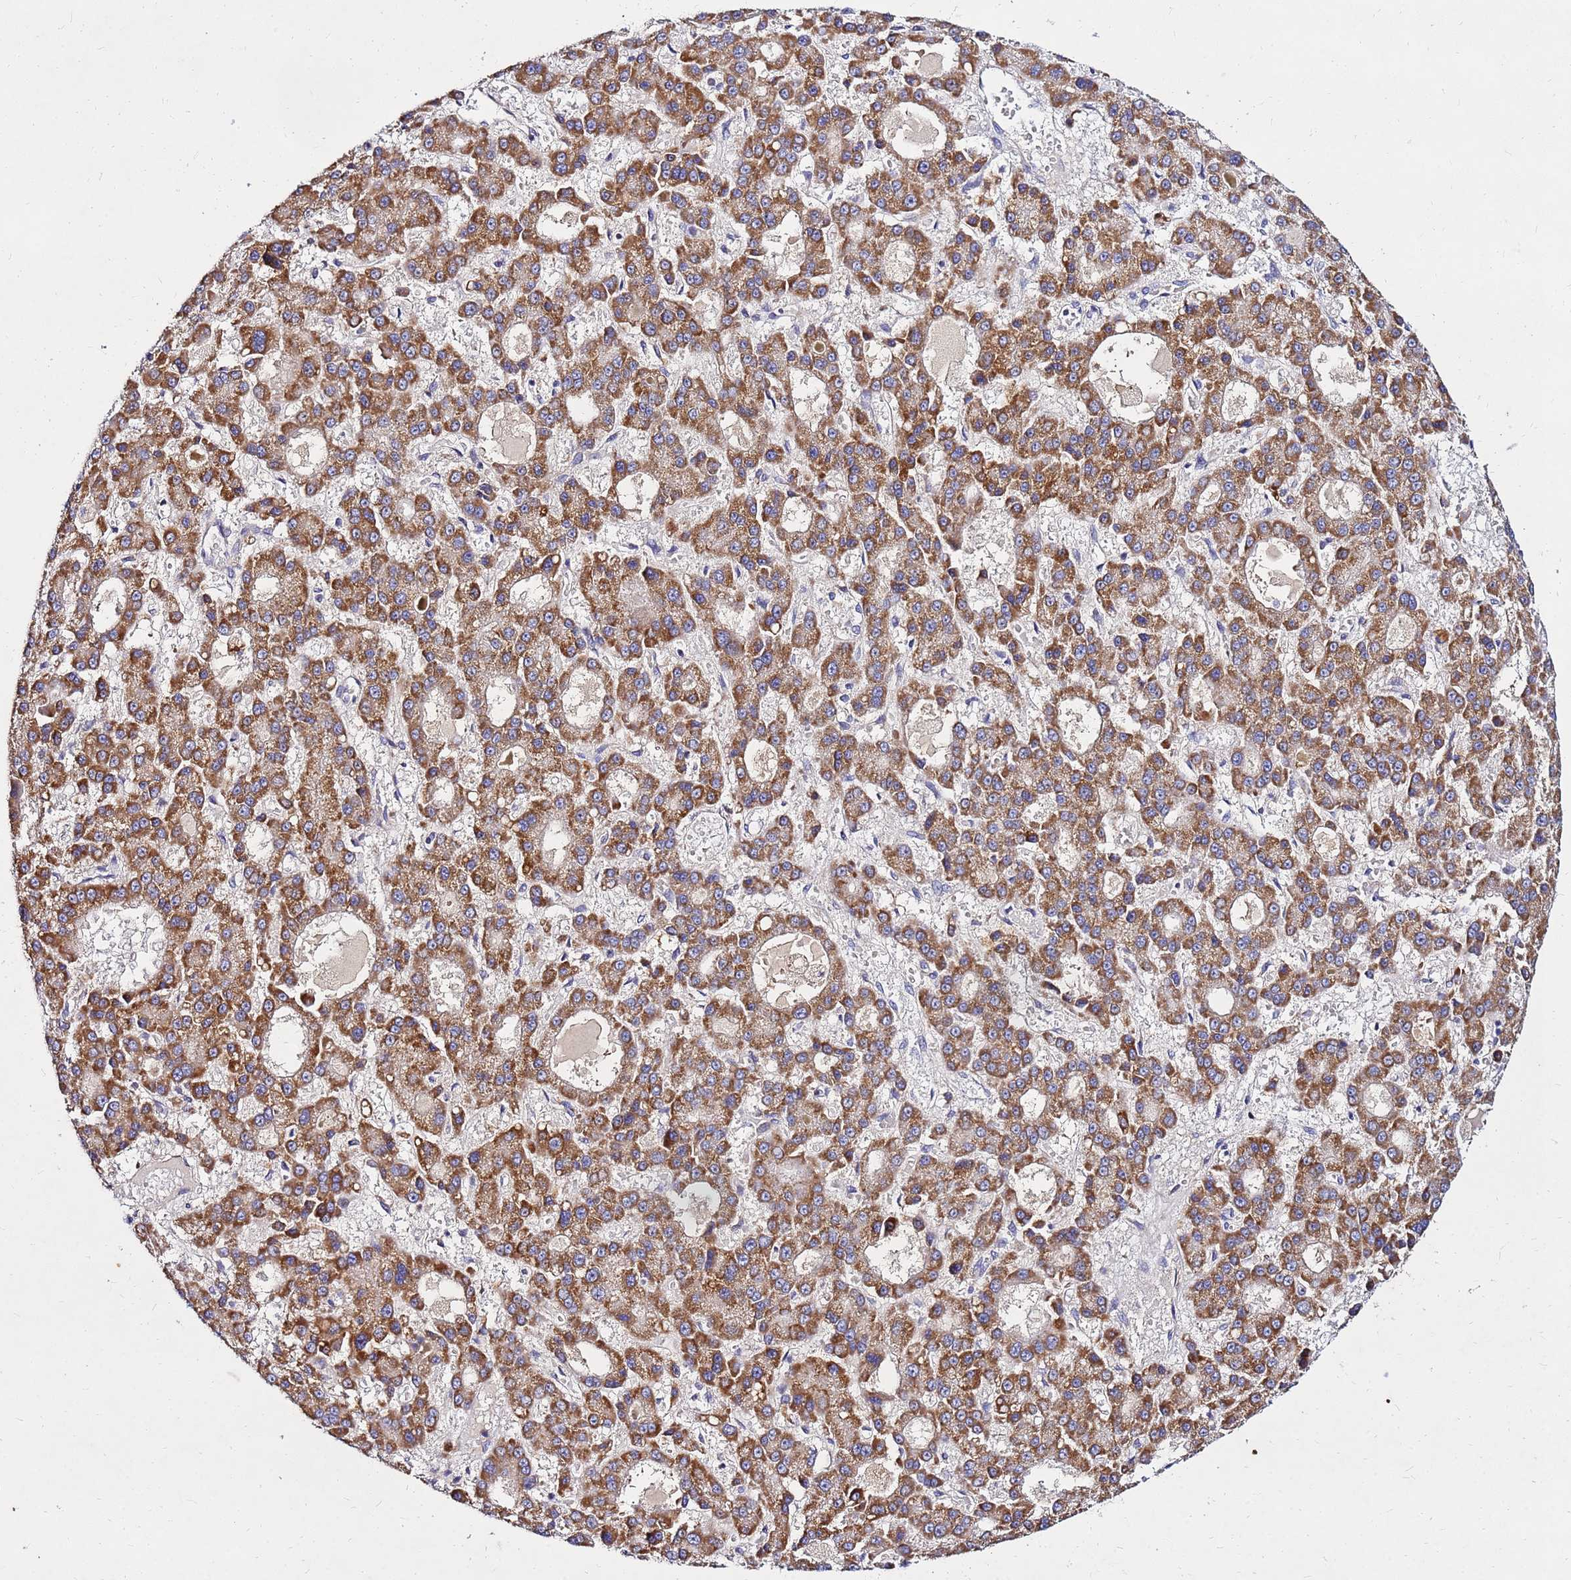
{"staining": {"intensity": "moderate", "quantity": ">75%", "location": "cytoplasmic/membranous"}, "tissue": "liver cancer", "cell_type": "Tumor cells", "image_type": "cancer", "snomed": [{"axis": "morphology", "description": "Carcinoma, Hepatocellular, NOS"}, {"axis": "topography", "description": "Liver"}], "caption": "Liver cancer (hepatocellular carcinoma) stained for a protein (brown) shows moderate cytoplasmic/membranous positive expression in approximately >75% of tumor cells.", "gene": "COX14", "patient": {"sex": "male", "age": 70}}